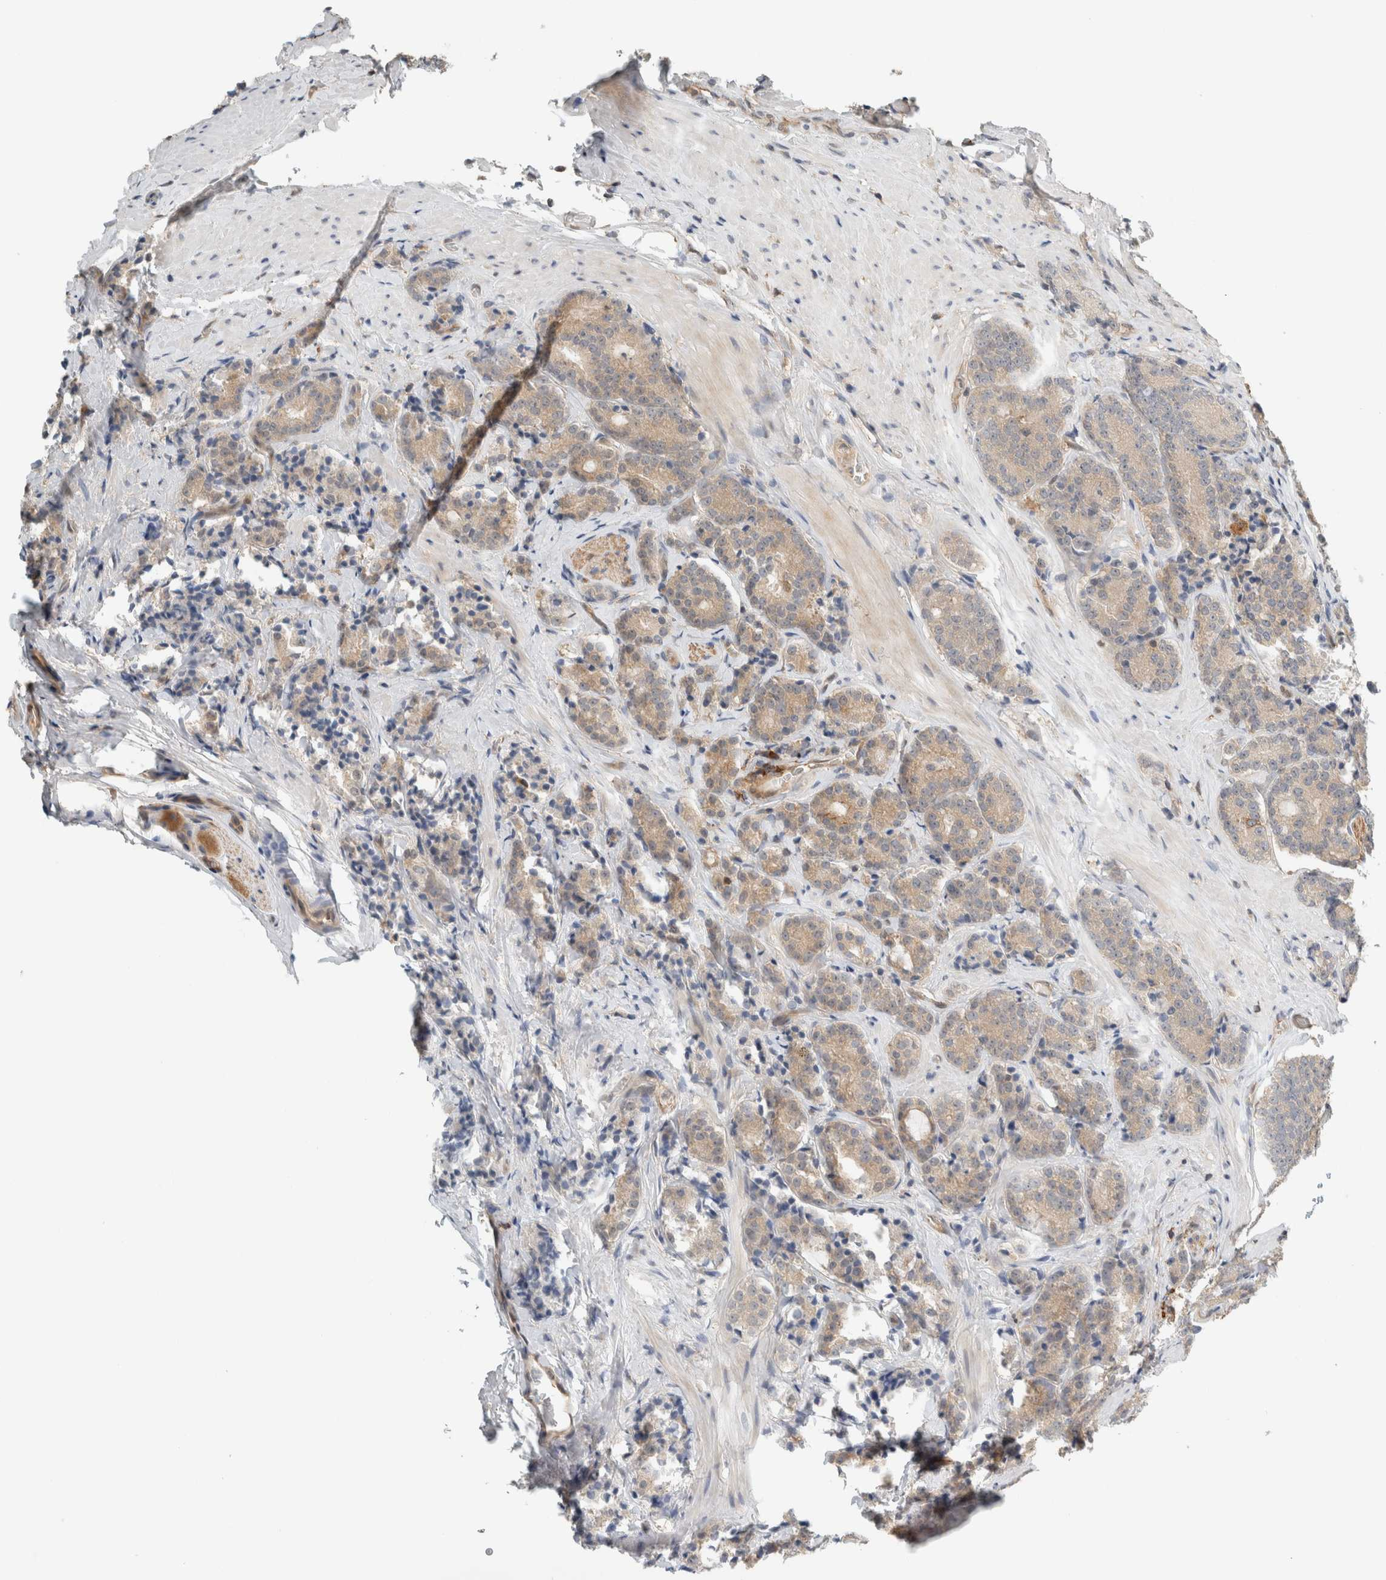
{"staining": {"intensity": "weak", "quantity": "25%-75%", "location": "cytoplasmic/membranous"}, "tissue": "prostate cancer", "cell_type": "Tumor cells", "image_type": "cancer", "snomed": [{"axis": "morphology", "description": "Adenocarcinoma, High grade"}, {"axis": "topography", "description": "Prostate"}], "caption": "A low amount of weak cytoplasmic/membranous expression is present in approximately 25%-75% of tumor cells in prostate cancer tissue. (DAB IHC, brown staining for protein, blue staining for nuclei).", "gene": "PFDN4", "patient": {"sex": "male", "age": 61}}